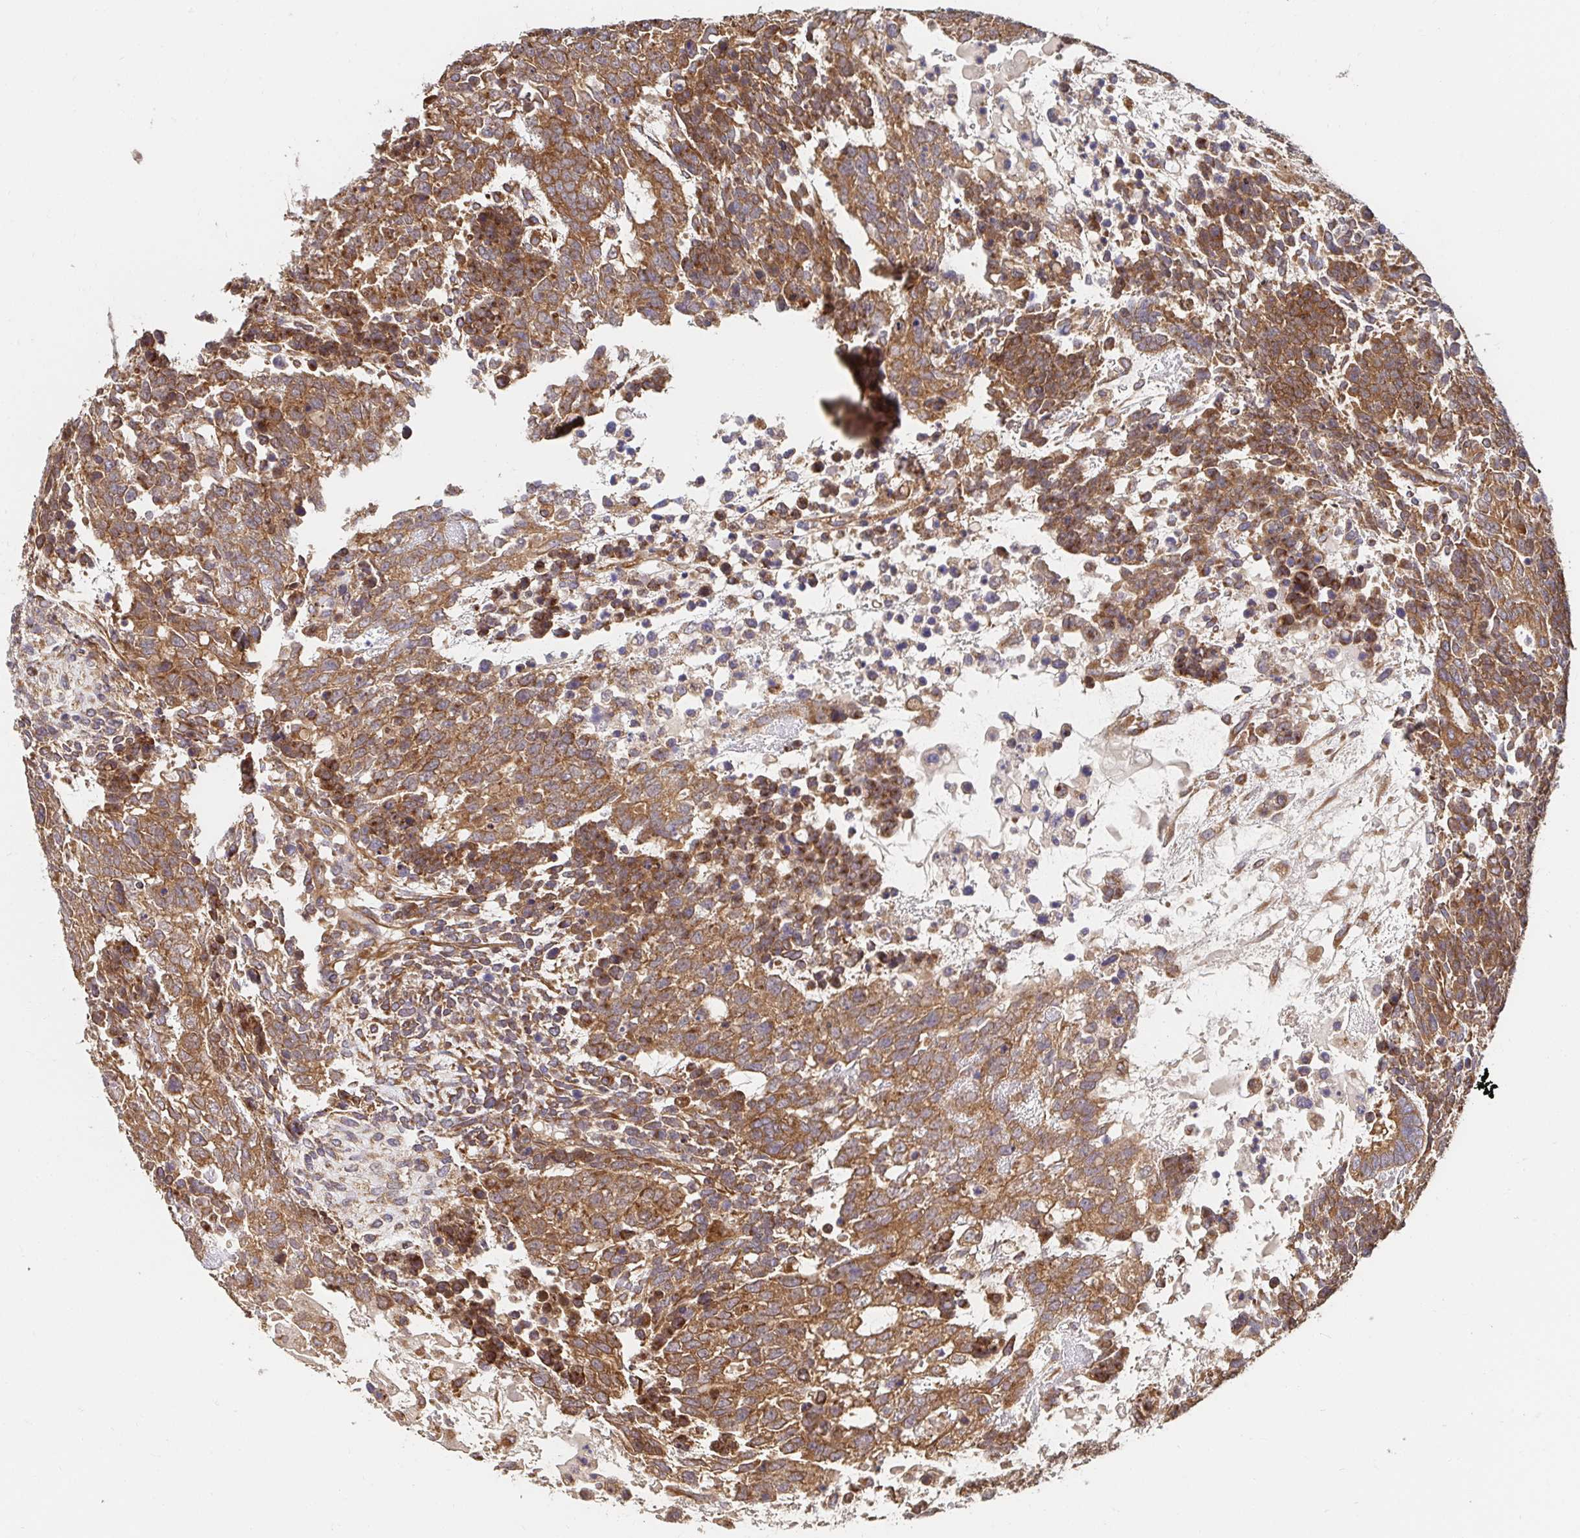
{"staining": {"intensity": "moderate", "quantity": ">75%", "location": "cytoplasmic/membranous"}, "tissue": "testis cancer", "cell_type": "Tumor cells", "image_type": "cancer", "snomed": [{"axis": "morphology", "description": "Carcinoma, Embryonal, NOS"}, {"axis": "topography", "description": "Testis"}], "caption": "Testis cancer (embryonal carcinoma) stained for a protein shows moderate cytoplasmic/membranous positivity in tumor cells. The protein of interest is shown in brown color, while the nuclei are stained blue.", "gene": "APBB1", "patient": {"sex": "male", "age": 23}}